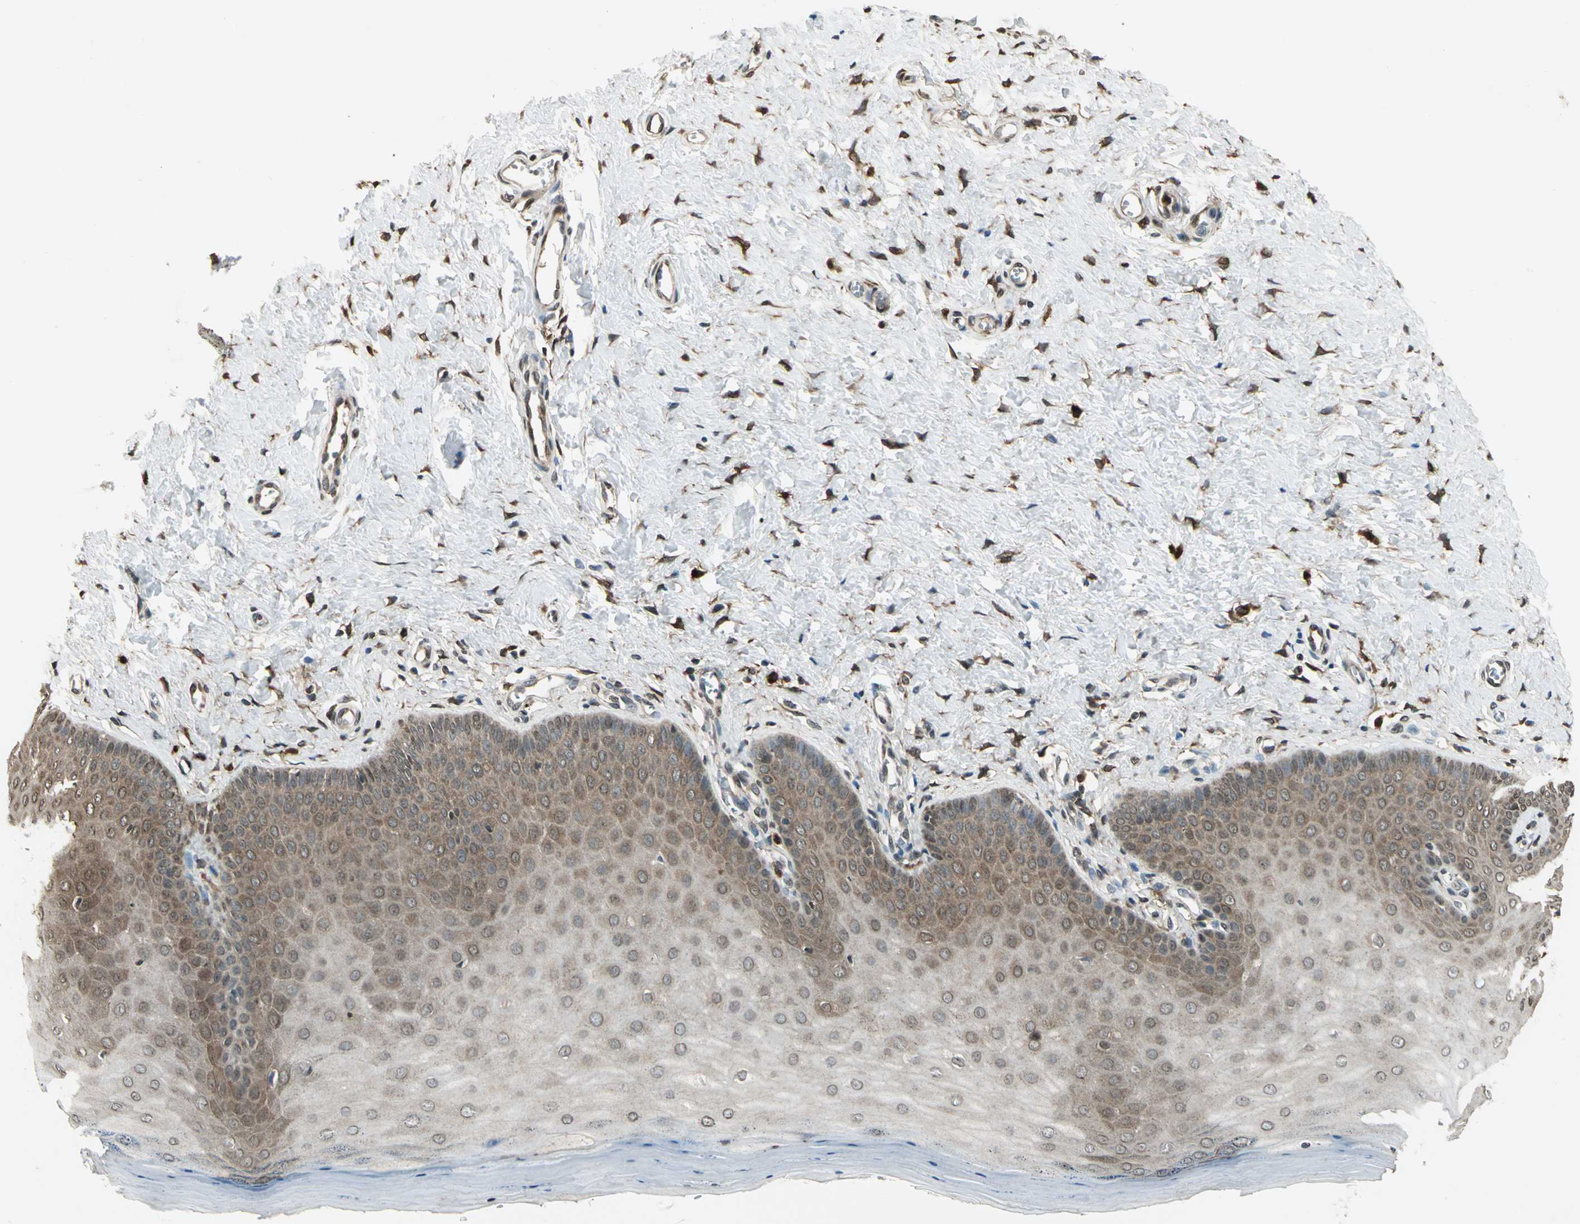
{"staining": {"intensity": "moderate", "quantity": "25%-75%", "location": "cytoplasmic/membranous"}, "tissue": "cervix", "cell_type": "Glandular cells", "image_type": "normal", "snomed": [{"axis": "morphology", "description": "Normal tissue, NOS"}, {"axis": "topography", "description": "Cervix"}], "caption": "Cervix stained for a protein reveals moderate cytoplasmic/membranous positivity in glandular cells.", "gene": "LGALS3", "patient": {"sex": "female", "age": 55}}